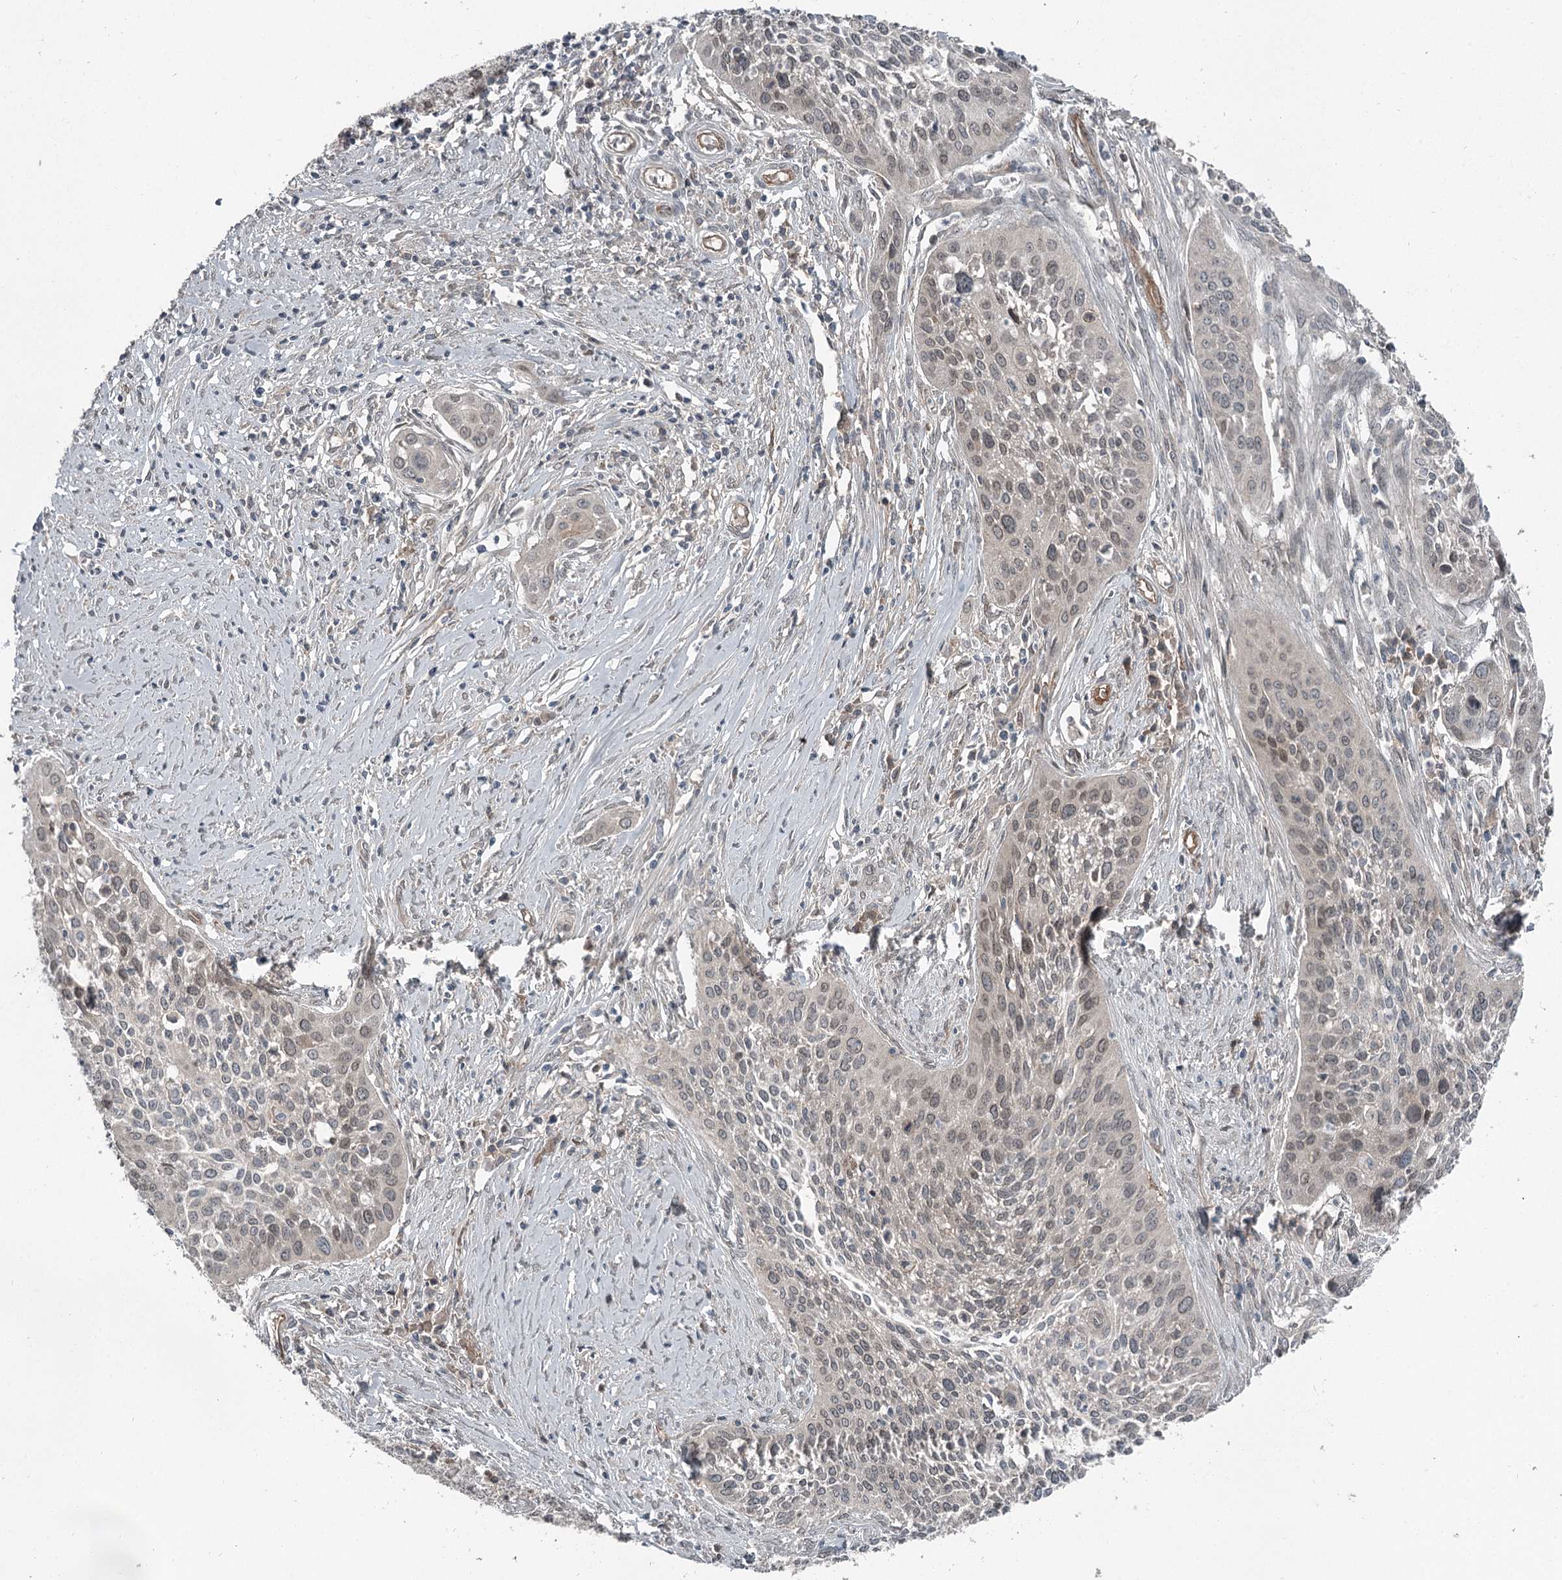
{"staining": {"intensity": "weak", "quantity": "<25%", "location": "nuclear"}, "tissue": "cervical cancer", "cell_type": "Tumor cells", "image_type": "cancer", "snomed": [{"axis": "morphology", "description": "Squamous cell carcinoma, NOS"}, {"axis": "topography", "description": "Cervix"}], "caption": "An image of human cervical cancer (squamous cell carcinoma) is negative for staining in tumor cells. (Stains: DAB (3,3'-diaminobenzidine) immunohistochemistry (IHC) with hematoxylin counter stain, Microscopy: brightfield microscopy at high magnification).", "gene": "SLC39A8", "patient": {"sex": "female", "age": 34}}